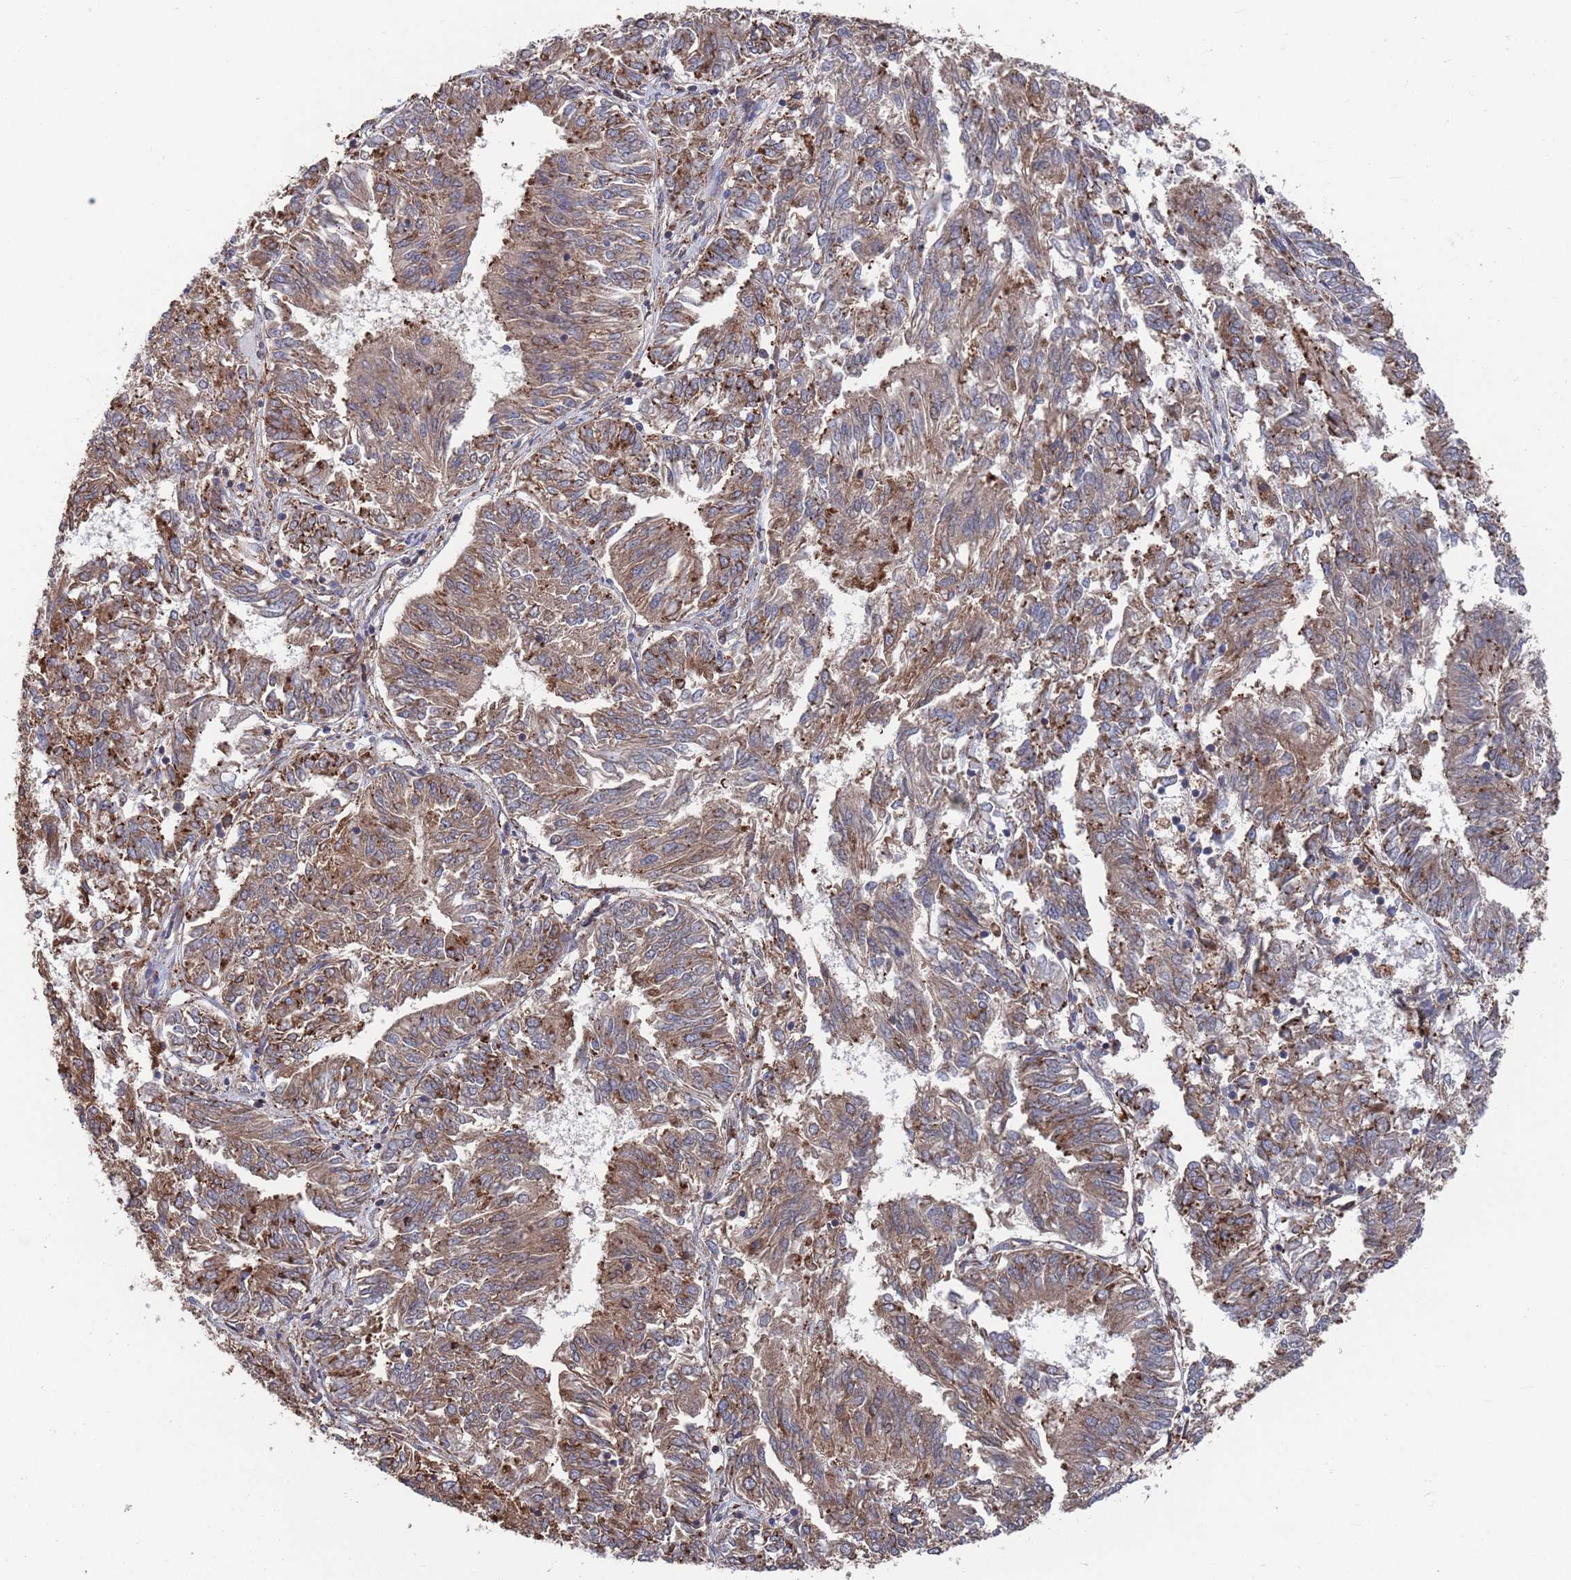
{"staining": {"intensity": "moderate", "quantity": ">75%", "location": "cytoplasmic/membranous"}, "tissue": "endometrial cancer", "cell_type": "Tumor cells", "image_type": "cancer", "snomed": [{"axis": "morphology", "description": "Adenocarcinoma, NOS"}, {"axis": "topography", "description": "Endometrium"}], "caption": "Immunohistochemical staining of human endometrial cancer (adenocarcinoma) shows moderate cytoplasmic/membranous protein staining in approximately >75% of tumor cells.", "gene": "GID8", "patient": {"sex": "female", "age": 58}}